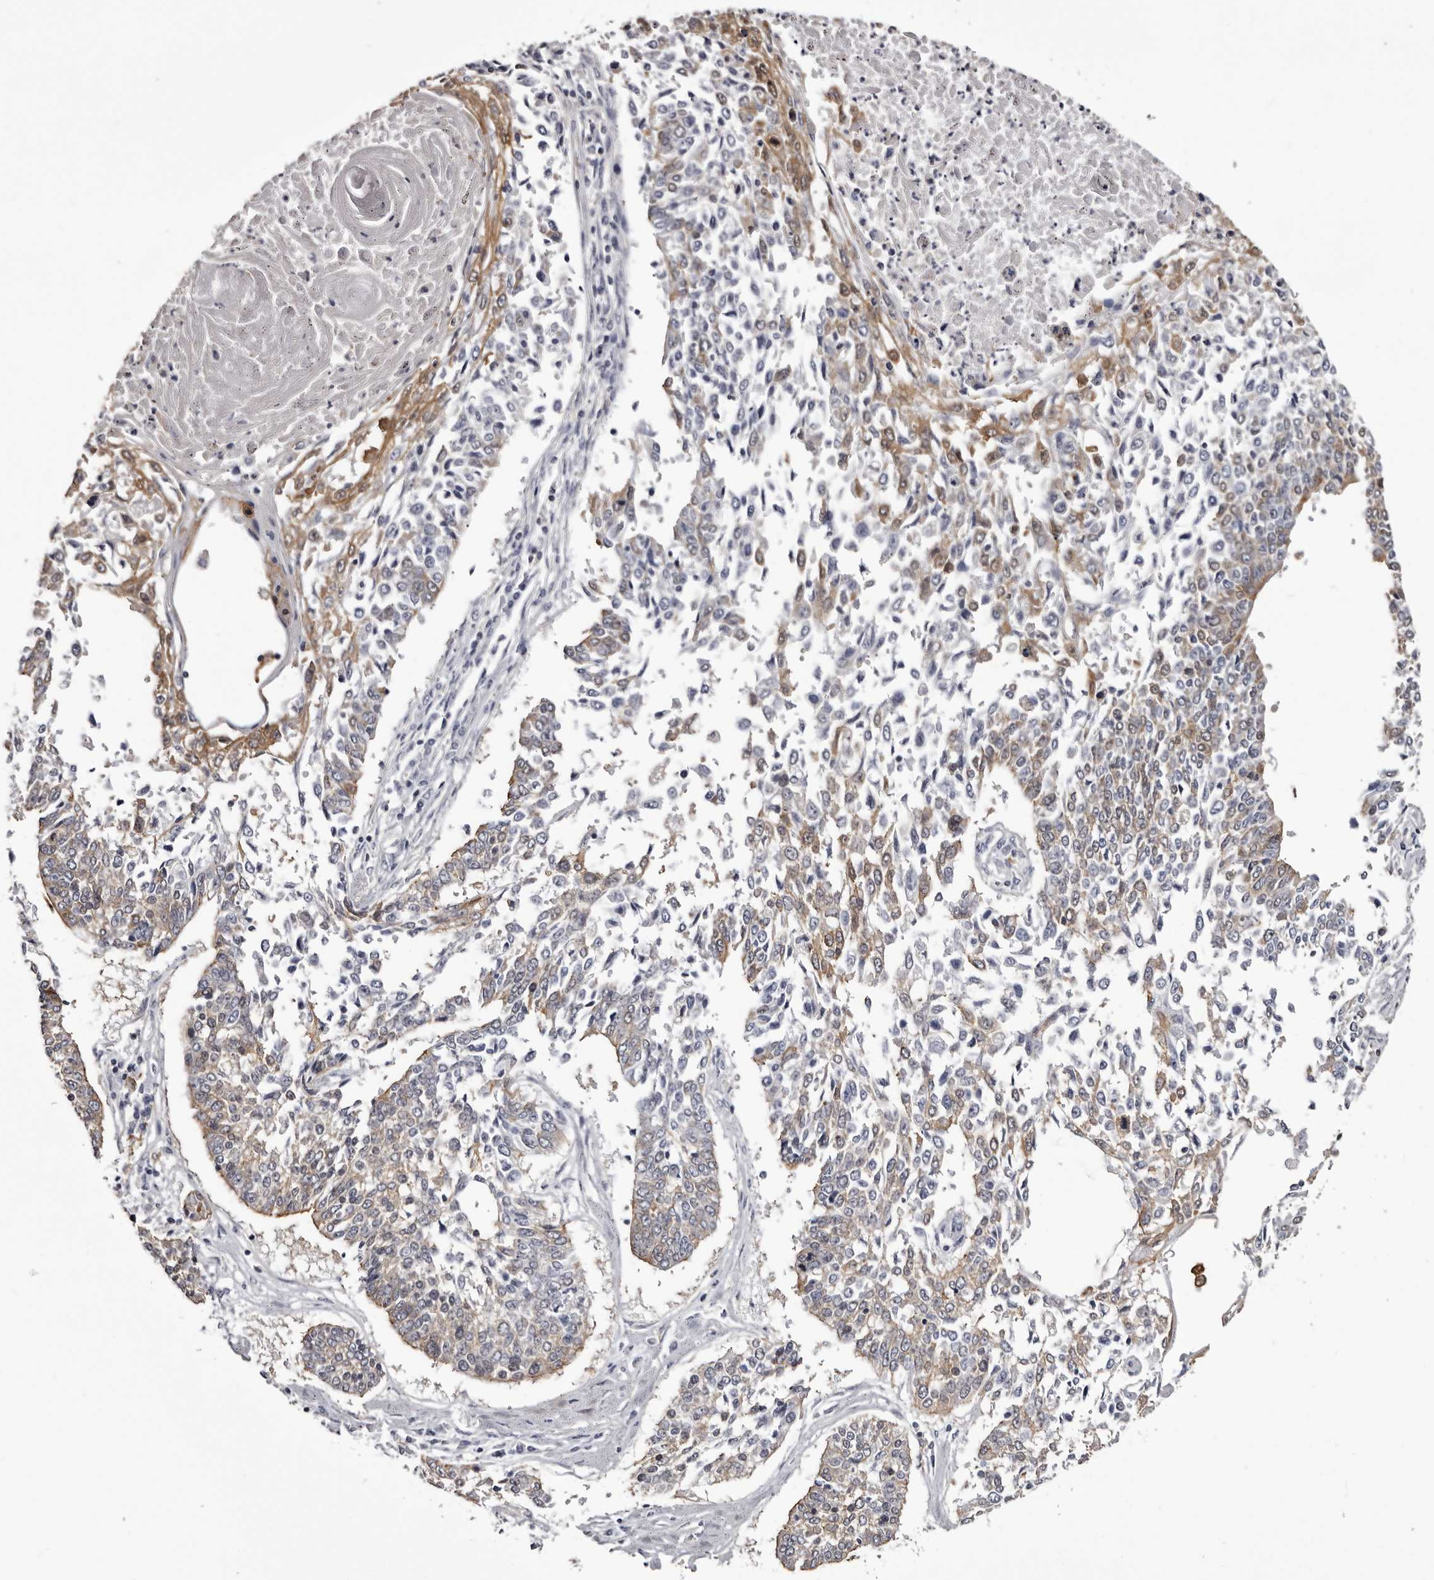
{"staining": {"intensity": "weak", "quantity": ">75%", "location": "cytoplasmic/membranous"}, "tissue": "lung cancer", "cell_type": "Tumor cells", "image_type": "cancer", "snomed": [{"axis": "morphology", "description": "Normal tissue, NOS"}, {"axis": "morphology", "description": "Squamous cell carcinoma, NOS"}, {"axis": "topography", "description": "Cartilage tissue"}, {"axis": "topography", "description": "Bronchus"}, {"axis": "topography", "description": "Lung"}, {"axis": "topography", "description": "Peripheral nerve tissue"}], "caption": "Immunohistochemistry of lung squamous cell carcinoma displays low levels of weak cytoplasmic/membranous positivity in approximately >75% of tumor cells.", "gene": "LAD1", "patient": {"sex": "female", "age": 49}}